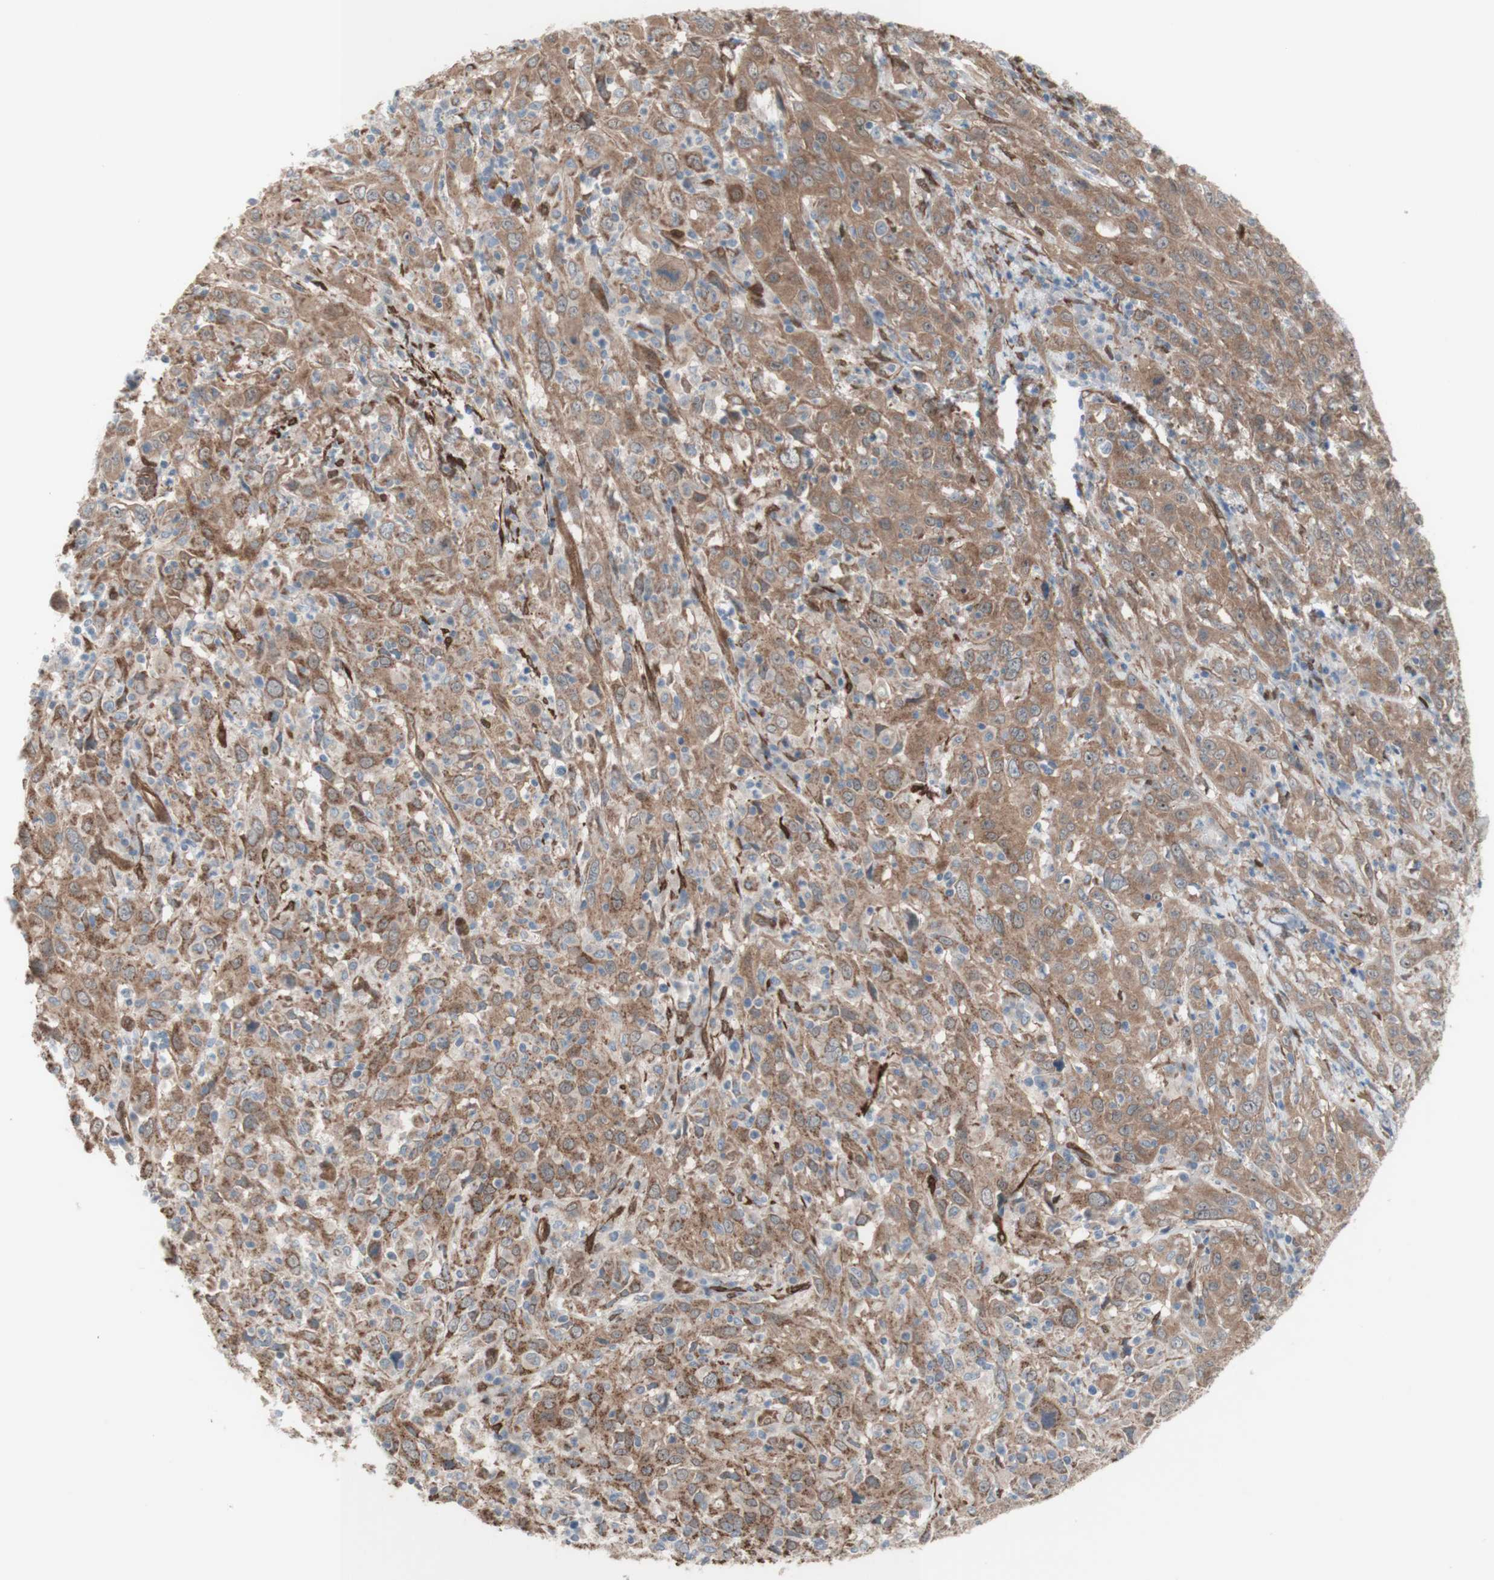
{"staining": {"intensity": "moderate", "quantity": ">75%", "location": "cytoplasmic/membranous"}, "tissue": "cervical cancer", "cell_type": "Tumor cells", "image_type": "cancer", "snomed": [{"axis": "morphology", "description": "Squamous cell carcinoma, NOS"}, {"axis": "topography", "description": "Cervix"}], "caption": "Cervical cancer tissue displays moderate cytoplasmic/membranous positivity in approximately >75% of tumor cells, visualized by immunohistochemistry.", "gene": "CNN3", "patient": {"sex": "female", "age": 46}}